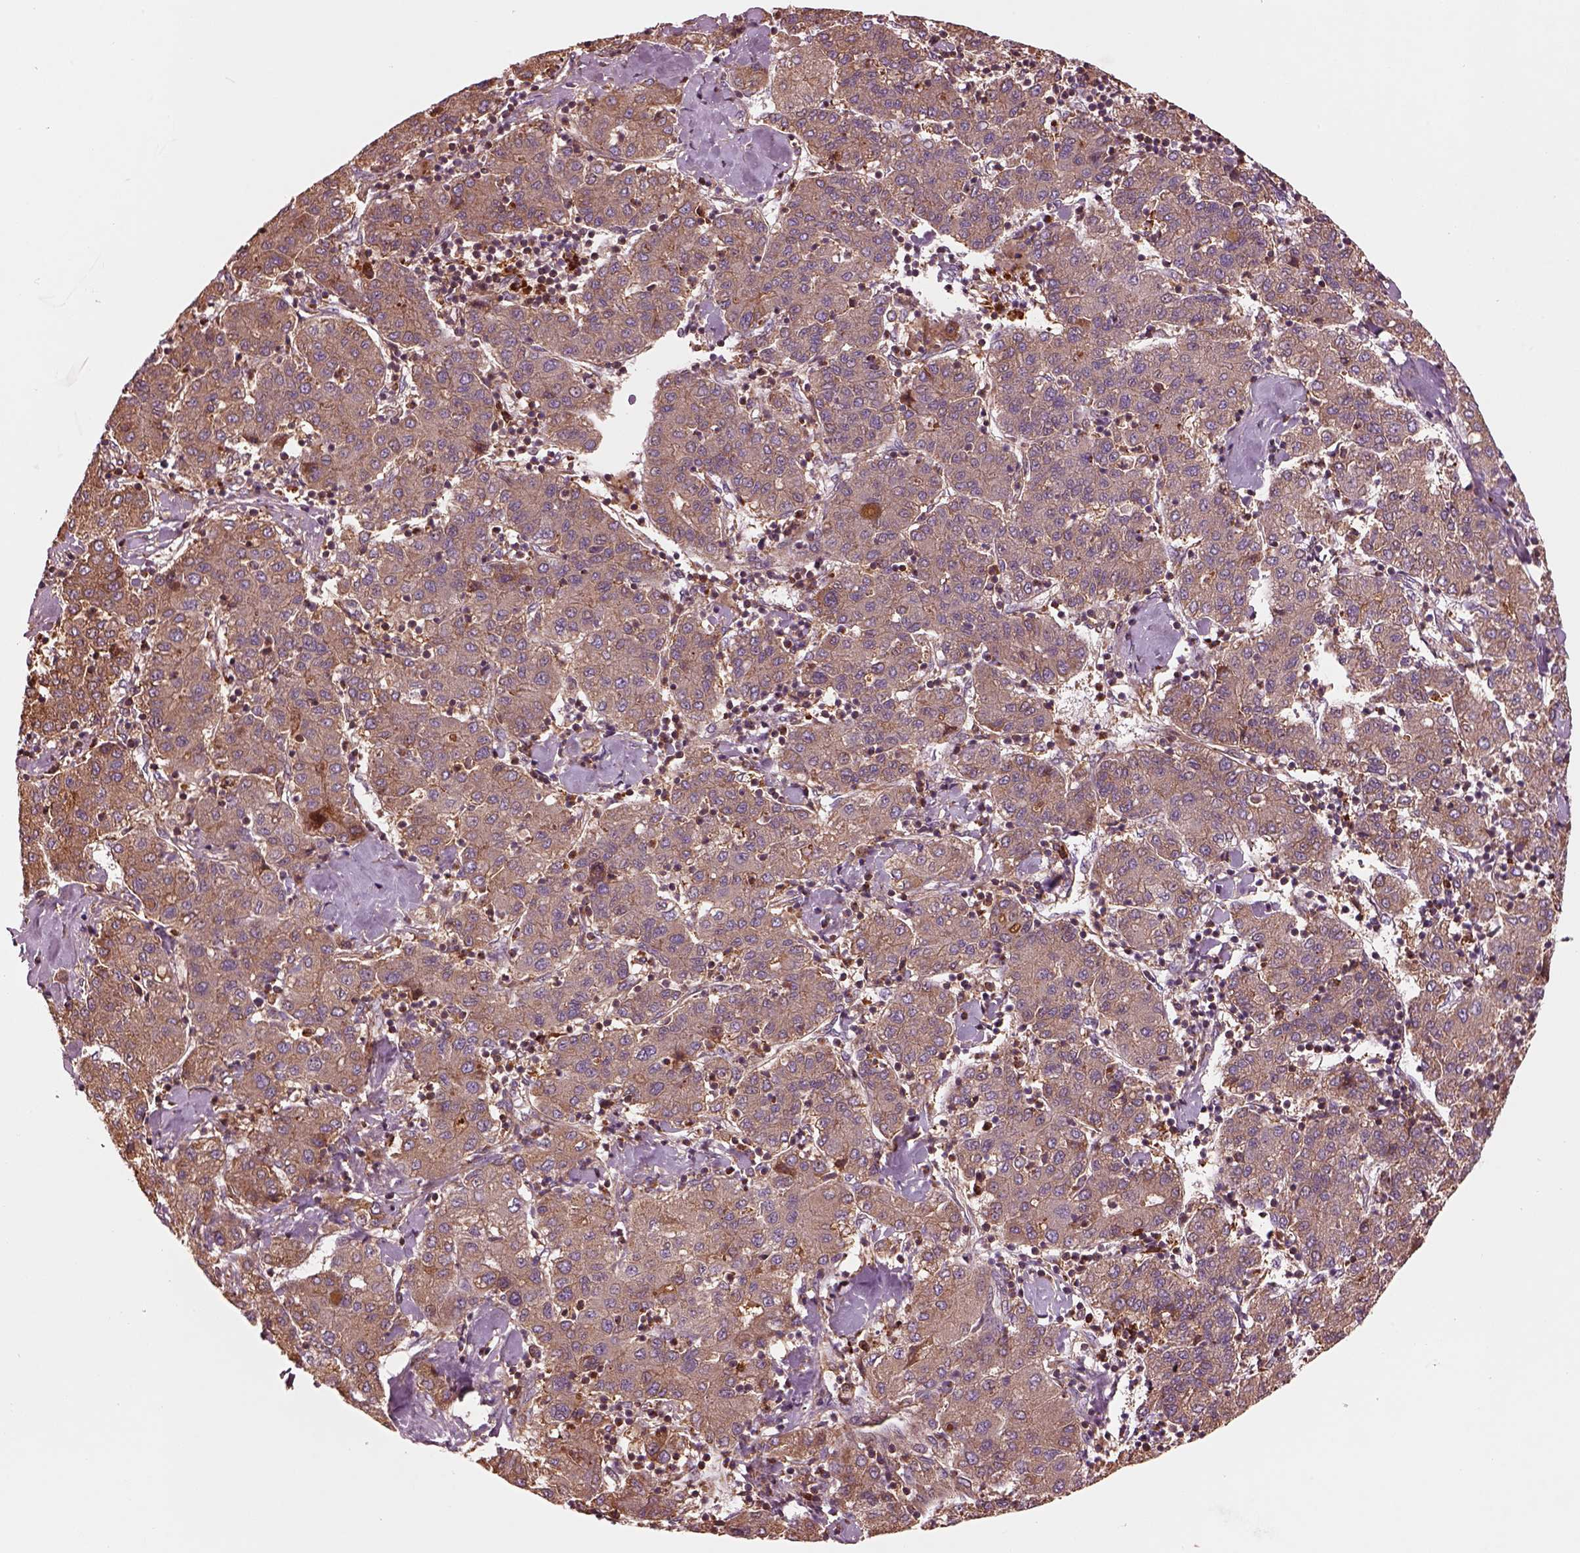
{"staining": {"intensity": "moderate", "quantity": "25%-75%", "location": "cytoplasmic/membranous"}, "tissue": "liver cancer", "cell_type": "Tumor cells", "image_type": "cancer", "snomed": [{"axis": "morphology", "description": "Carcinoma, Hepatocellular, NOS"}, {"axis": "topography", "description": "Liver"}], "caption": "Protein expression by immunohistochemistry displays moderate cytoplasmic/membranous expression in approximately 25%-75% of tumor cells in liver cancer (hepatocellular carcinoma).", "gene": "ASCC2", "patient": {"sex": "male", "age": 65}}